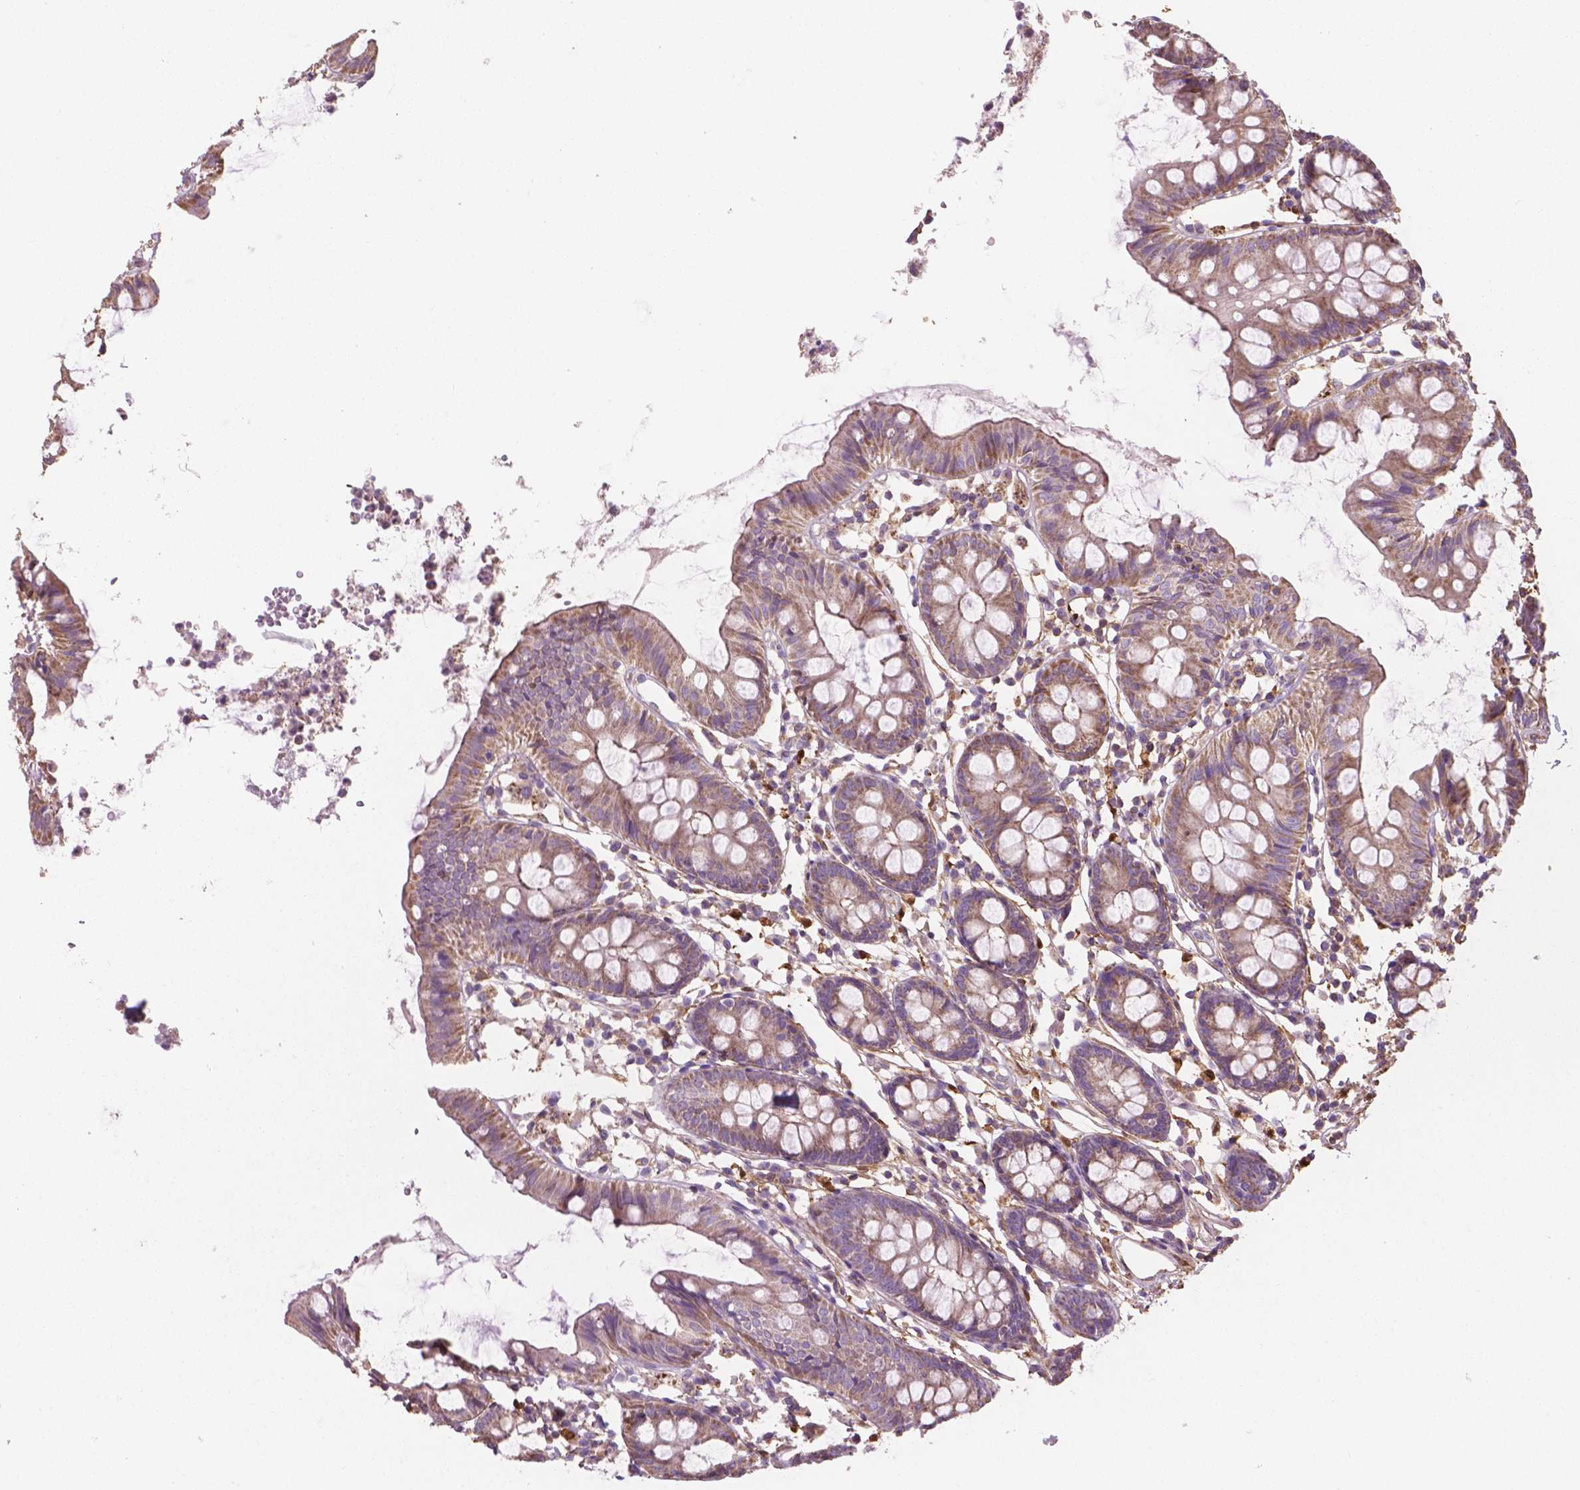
{"staining": {"intensity": "moderate", "quantity": ">75%", "location": "cytoplasmic/membranous"}, "tissue": "colon", "cell_type": "Endothelial cells", "image_type": "normal", "snomed": [{"axis": "morphology", "description": "Normal tissue, NOS"}, {"axis": "topography", "description": "Colon"}], "caption": "Brown immunohistochemical staining in unremarkable colon shows moderate cytoplasmic/membranous positivity in about >75% of endothelial cells.", "gene": "TCAF1", "patient": {"sex": "female", "age": 84}}